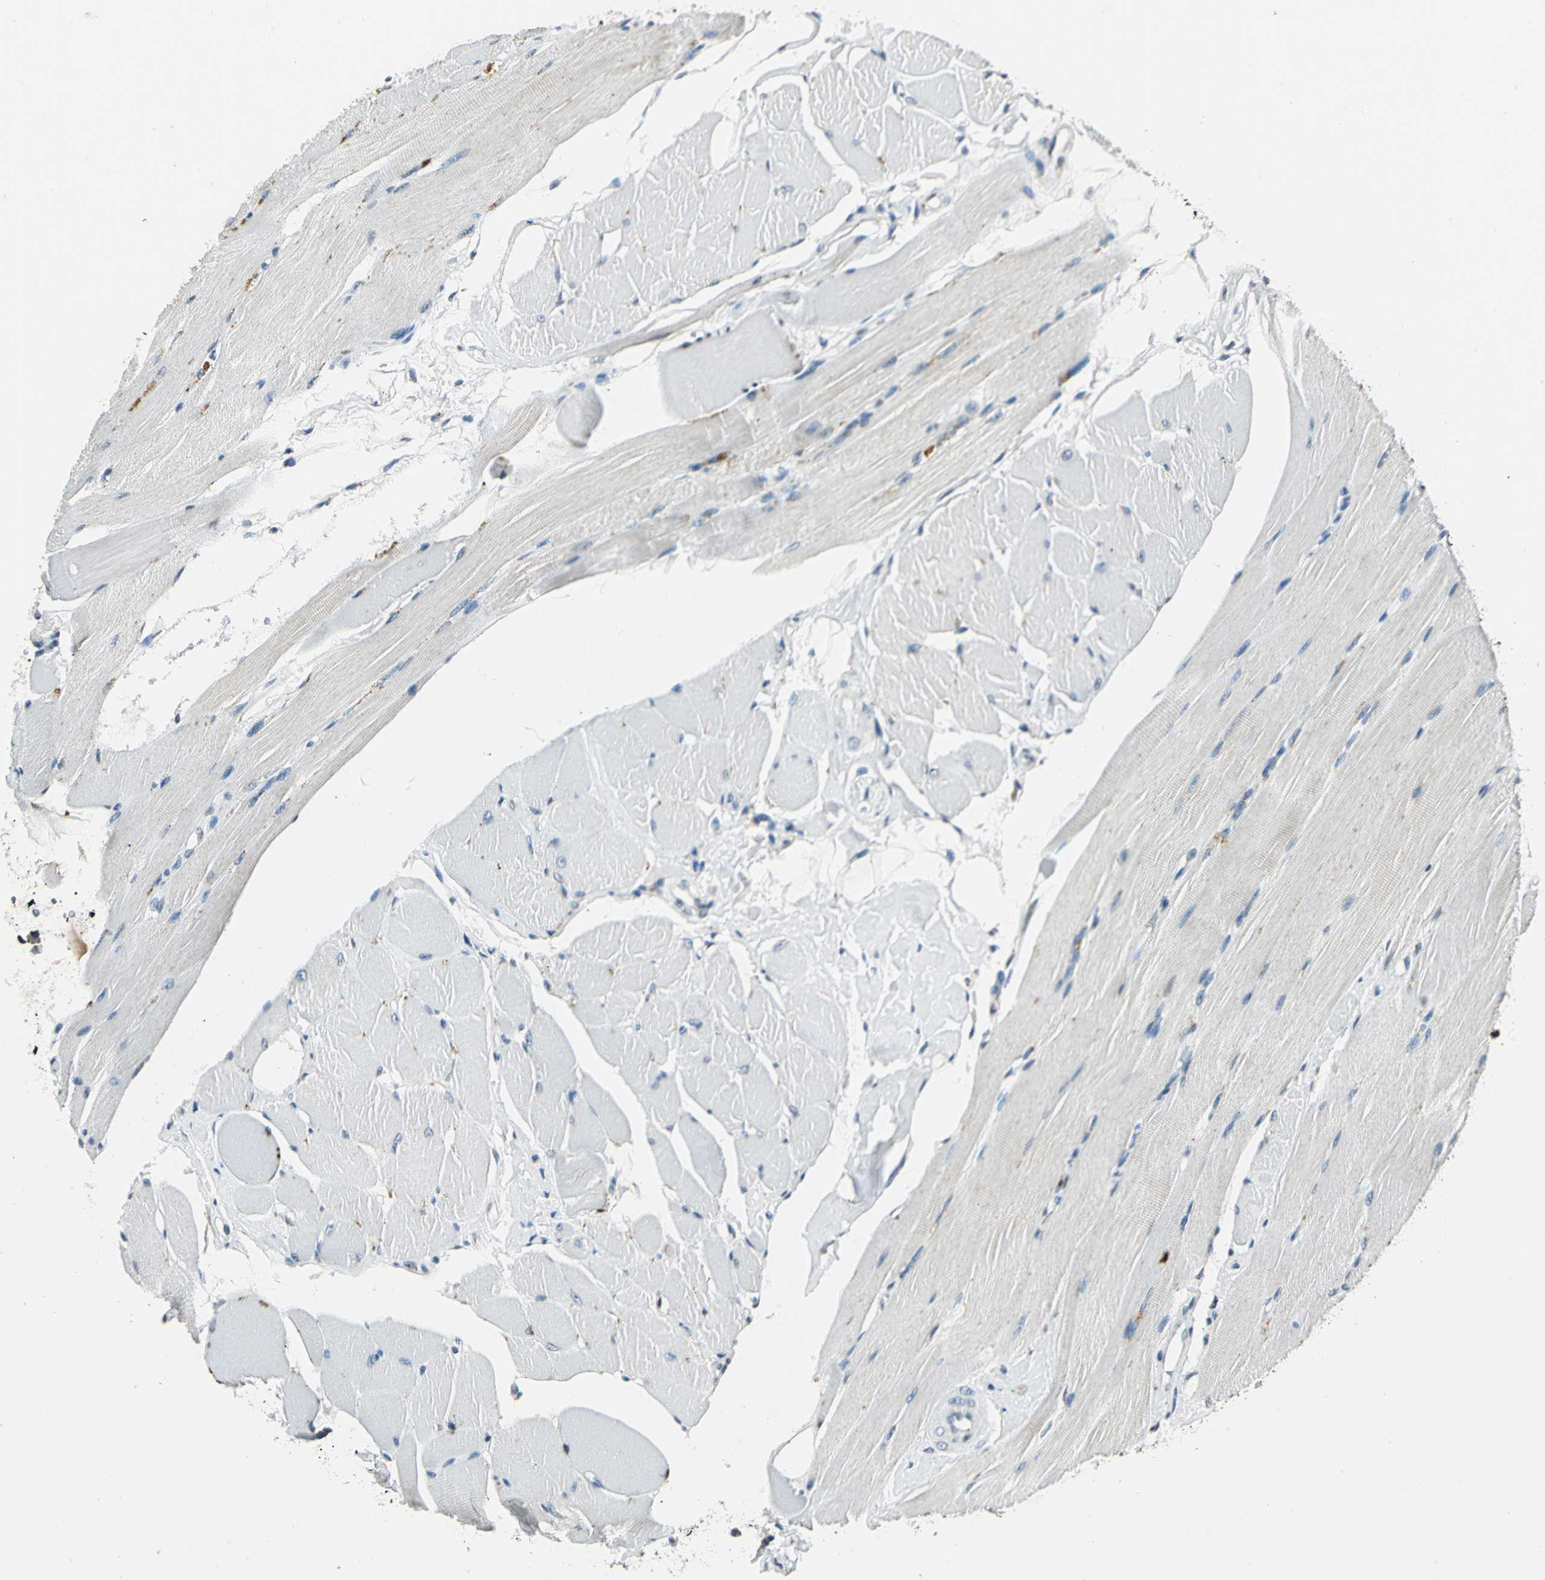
{"staining": {"intensity": "negative", "quantity": "none", "location": "none"}, "tissue": "skeletal muscle", "cell_type": "Myocytes", "image_type": "normal", "snomed": [{"axis": "morphology", "description": "Normal tissue, NOS"}, {"axis": "topography", "description": "Skeletal muscle"}, {"axis": "topography", "description": "Peripheral nerve tissue"}], "caption": "IHC histopathology image of unremarkable skeletal muscle: skeletal muscle stained with DAB displays no significant protein staining in myocytes.", "gene": "TMEM115", "patient": {"sex": "female", "age": 84}}